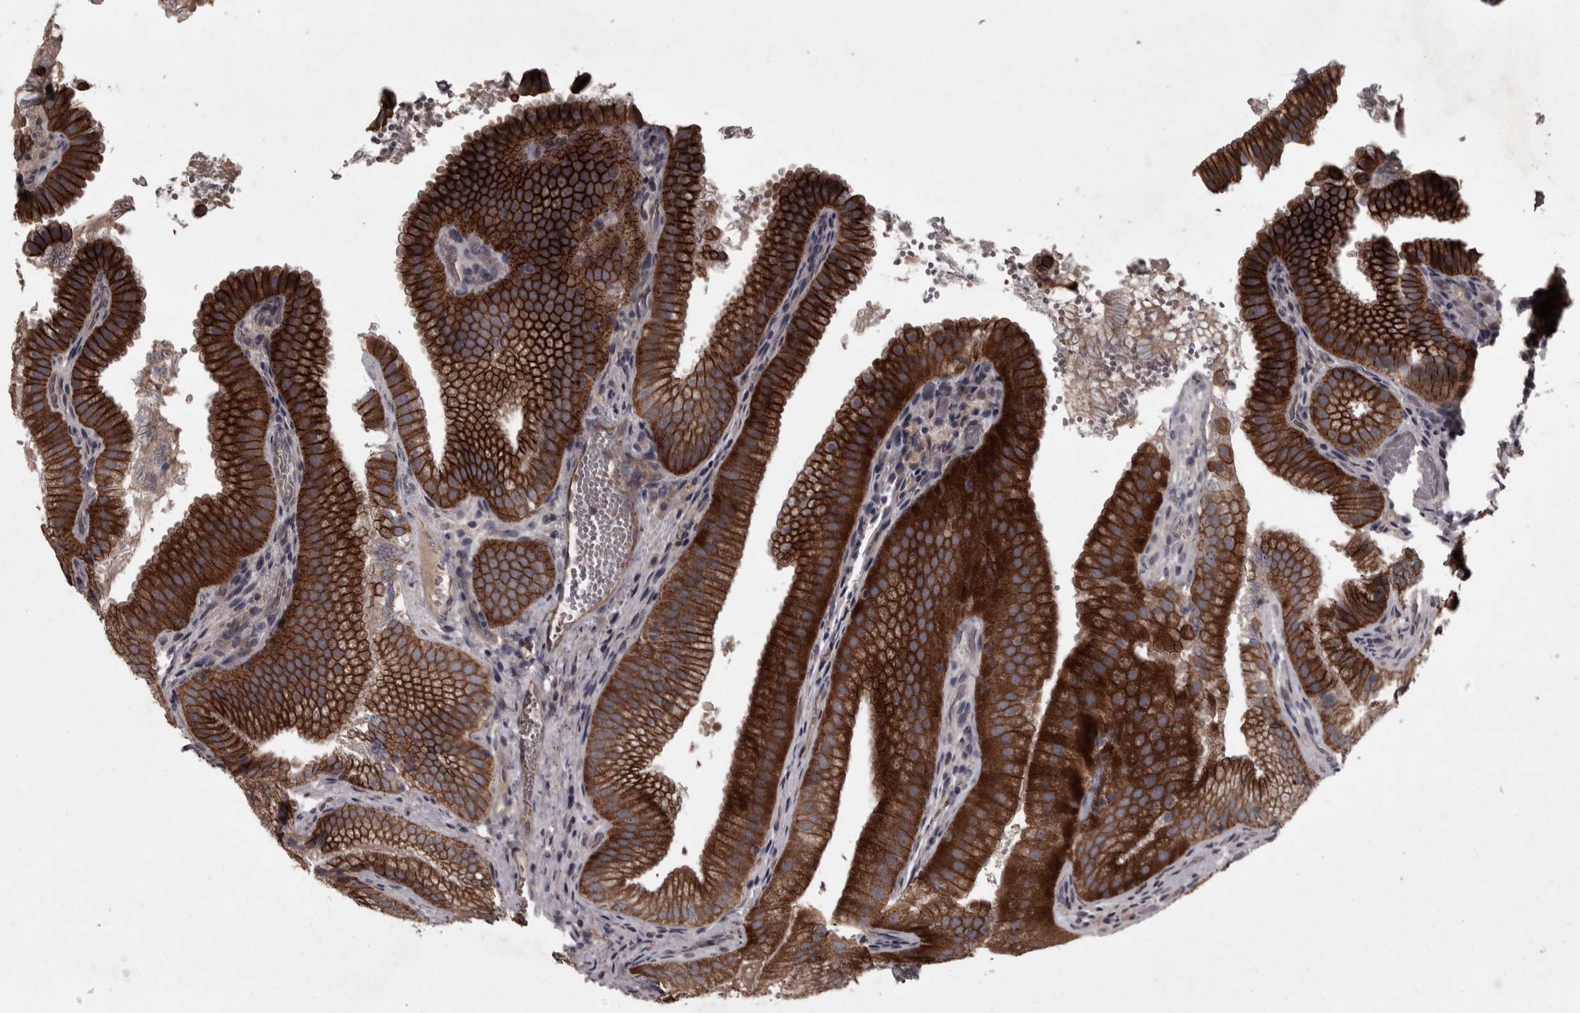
{"staining": {"intensity": "strong", "quantity": ">75%", "location": "cytoplasmic/membranous"}, "tissue": "gallbladder", "cell_type": "Glandular cells", "image_type": "normal", "snomed": [{"axis": "morphology", "description": "Normal tissue, NOS"}, {"axis": "topography", "description": "Gallbladder"}], "caption": "Immunohistochemical staining of unremarkable human gallbladder shows high levels of strong cytoplasmic/membranous positivity in approximately >75% of glandular cells.", "gene": "PCDH17", "patient": {"sex": "female", "age": 30}}